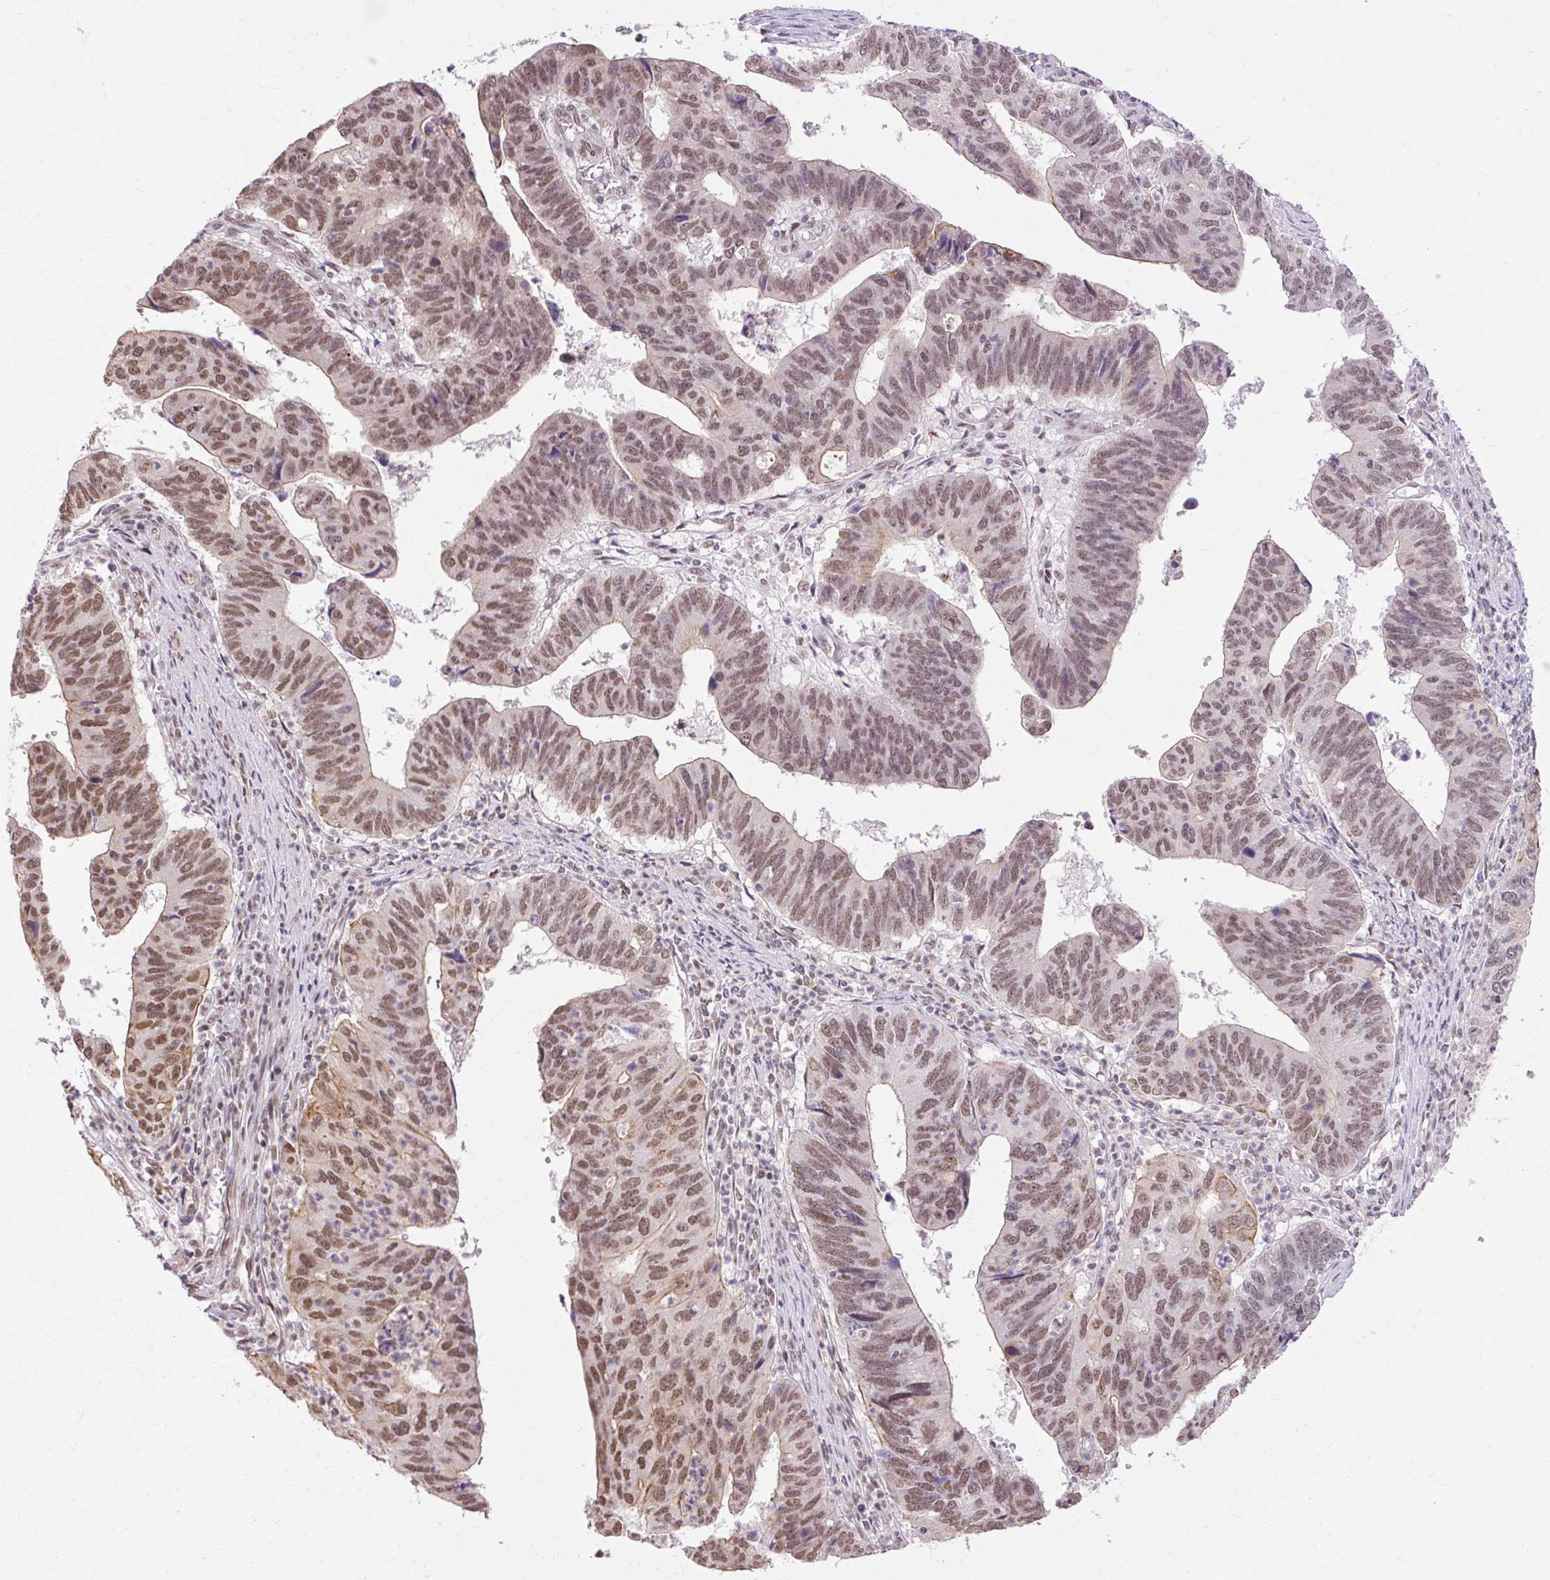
{"staining": {"intensity": "moderate", "quantity": ">75%", "location": "nuclear"}, "tissue": "stomach cancer", "cell_type": "Tumor cells", "image_type": "cancer", "snomed": [{"axis": "morphology", "description": "Adenocarcinoma, NOS"}, {"axis": "topography", "description": "Stomach"}], "caption": "IHC photomicrograph of neoplastic tissue: human stomach adenocarcinoma stained using immunohistochemistry reveals medium levels of moderate protein expression localized specifically in the nuclear of tumor cells, appearing as a nuclear brown color.", "gene": "NPIPB12", "patient": {"sex": "male", "age": 59}}